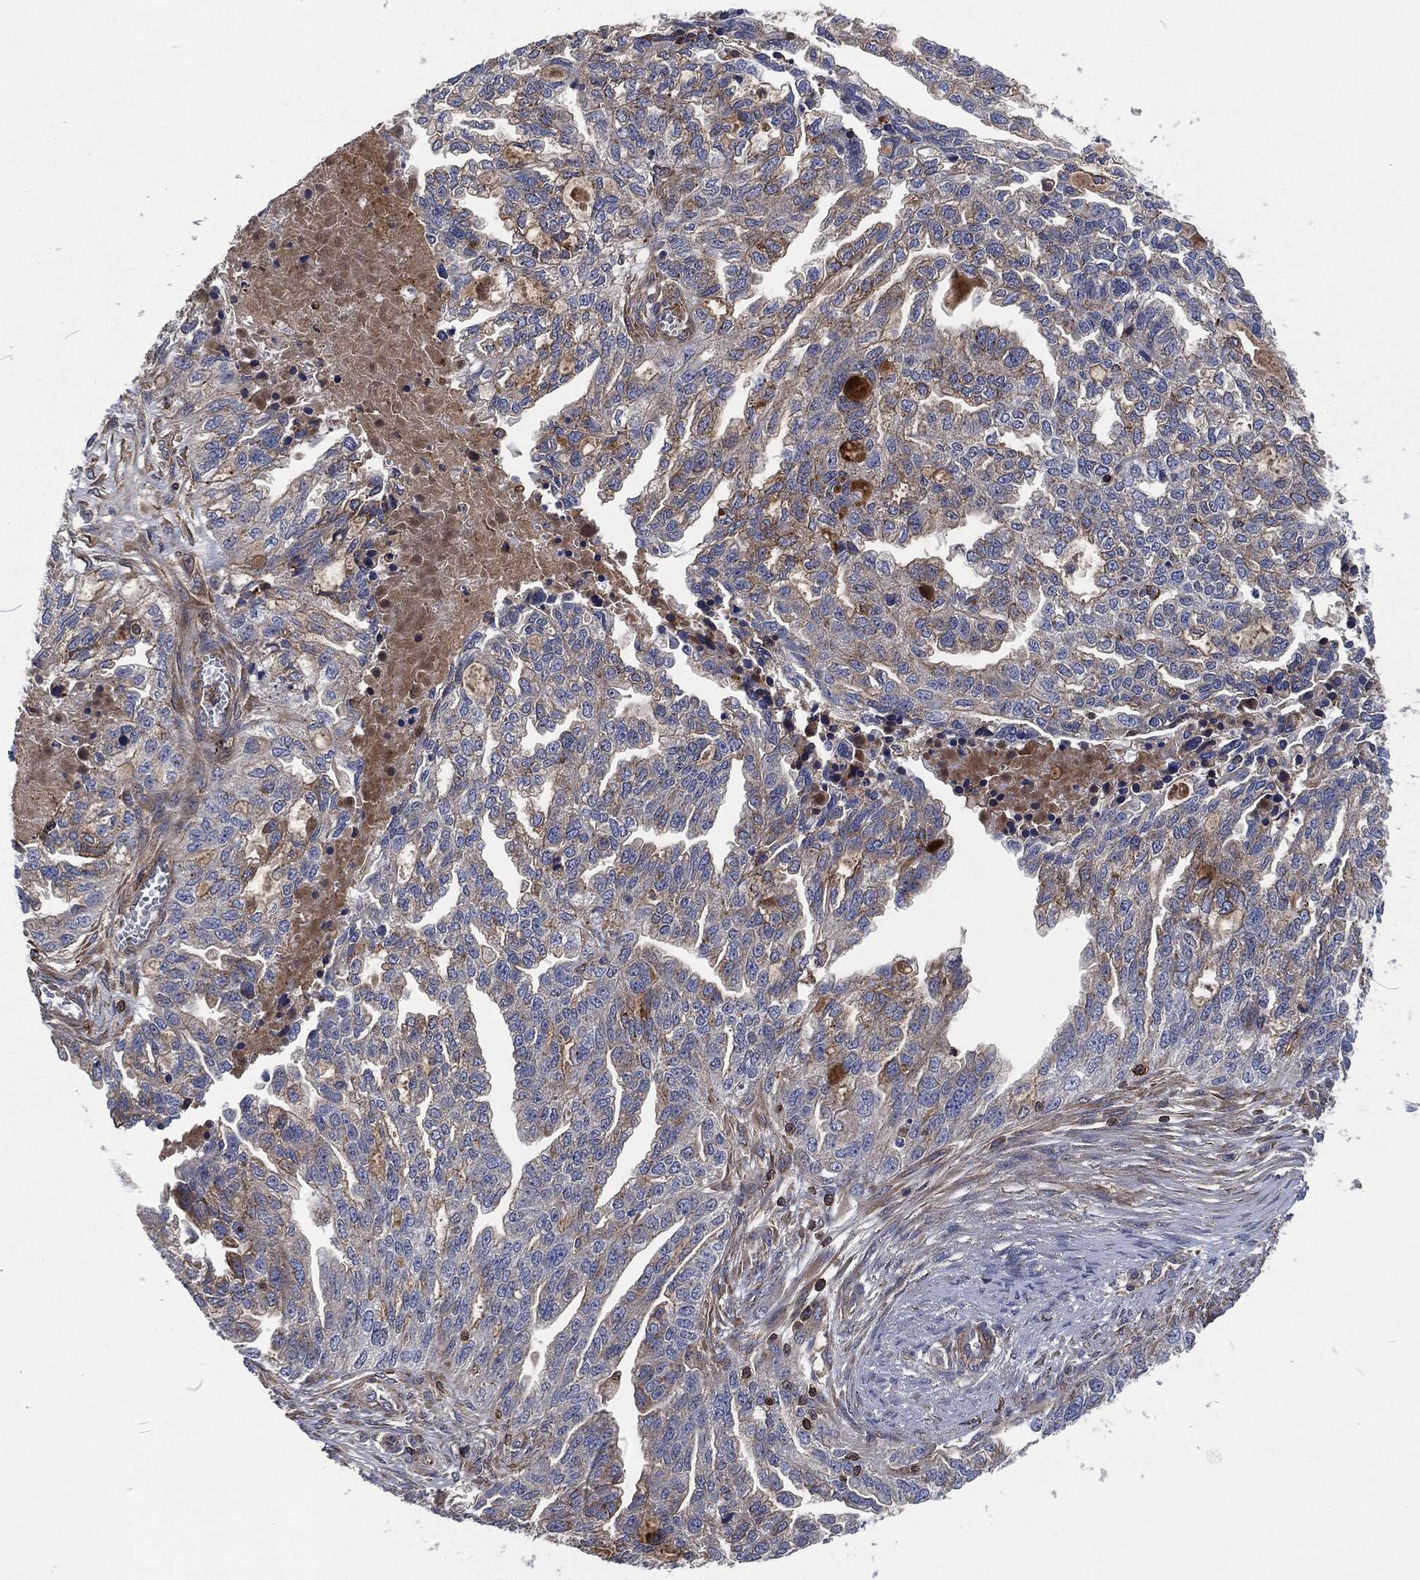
{"staining": {"intensity": "negative", "quantity": "none", "location": "none"}, "tissue": "ovarian cancer", "cell_type": "Tumor cells", "image_type": "cancer", "snomed": [{"axis": "morphology", "description": "Cystadenocarcinoma, serous, NOS"}, {"axis": "topography", "description": "Ovary"}], "caption": "A high-resolution photomicrograph shows IHC staining of serous cystadenocarcinoma (ovarian), which demonstrates no significant staining in tumor cells.", "gene": "LGALS9", "patient": {"sex": "female", "age": 51}}